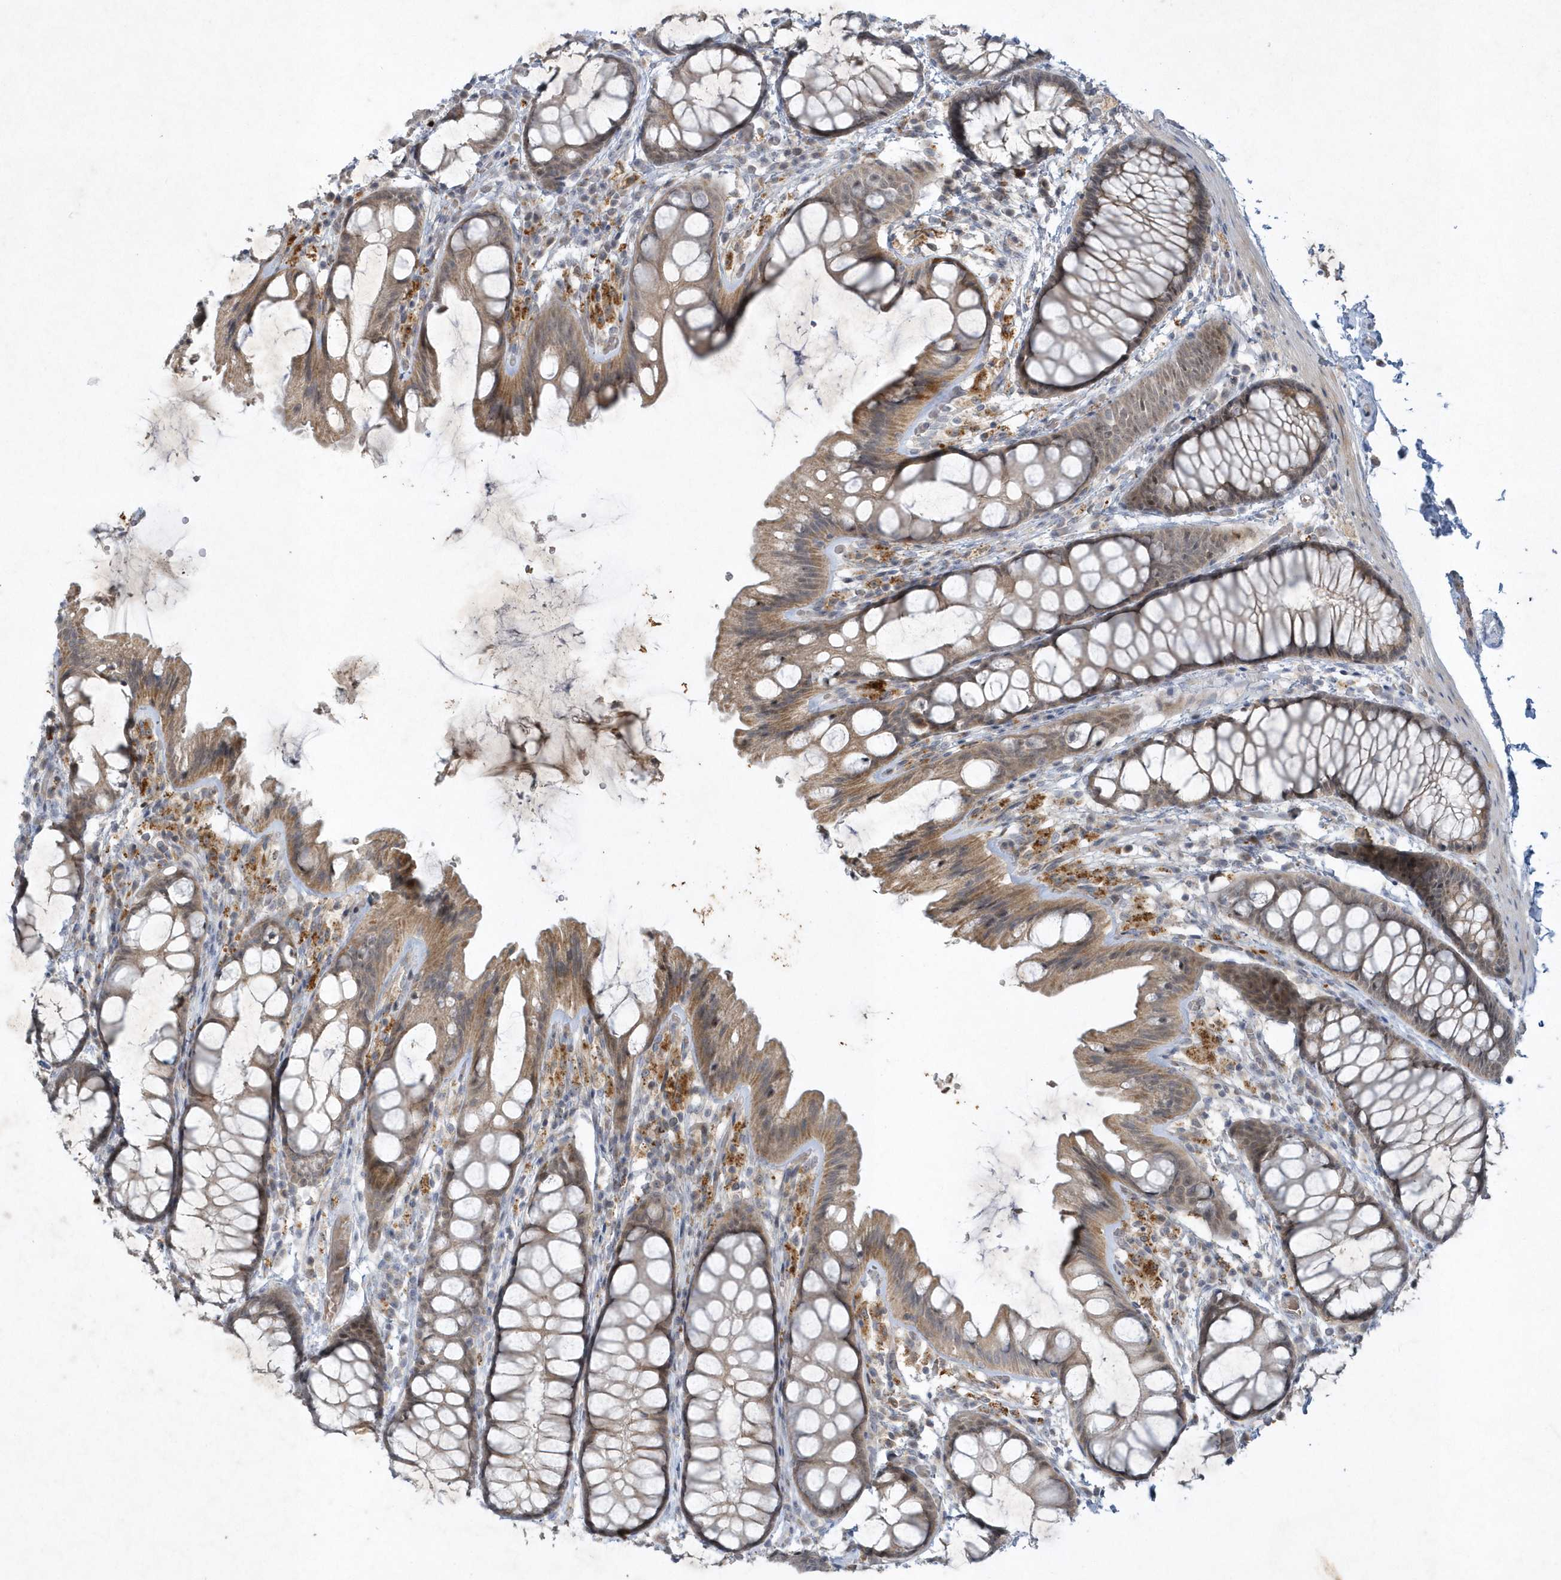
{"staining": {"intensity": "negative", "quantity": "none", "location": "none"}, "tissue": "colon", "cell_type": "Endothelial cells", "image_type": "normal", "snomed": [{"axis": "morphology", "description": "Normal tissue, NOS"}, {"axis": "topography", "description": "Colon"}], "caption": "Image shows no significant protein staining in endothelial cells of unremarkable colon. (Immunohistochemistry (ihc), brightfield microscopy, high magnification).", "gene": "THG1L", "patient": {"sex": "male", "age": 47}}